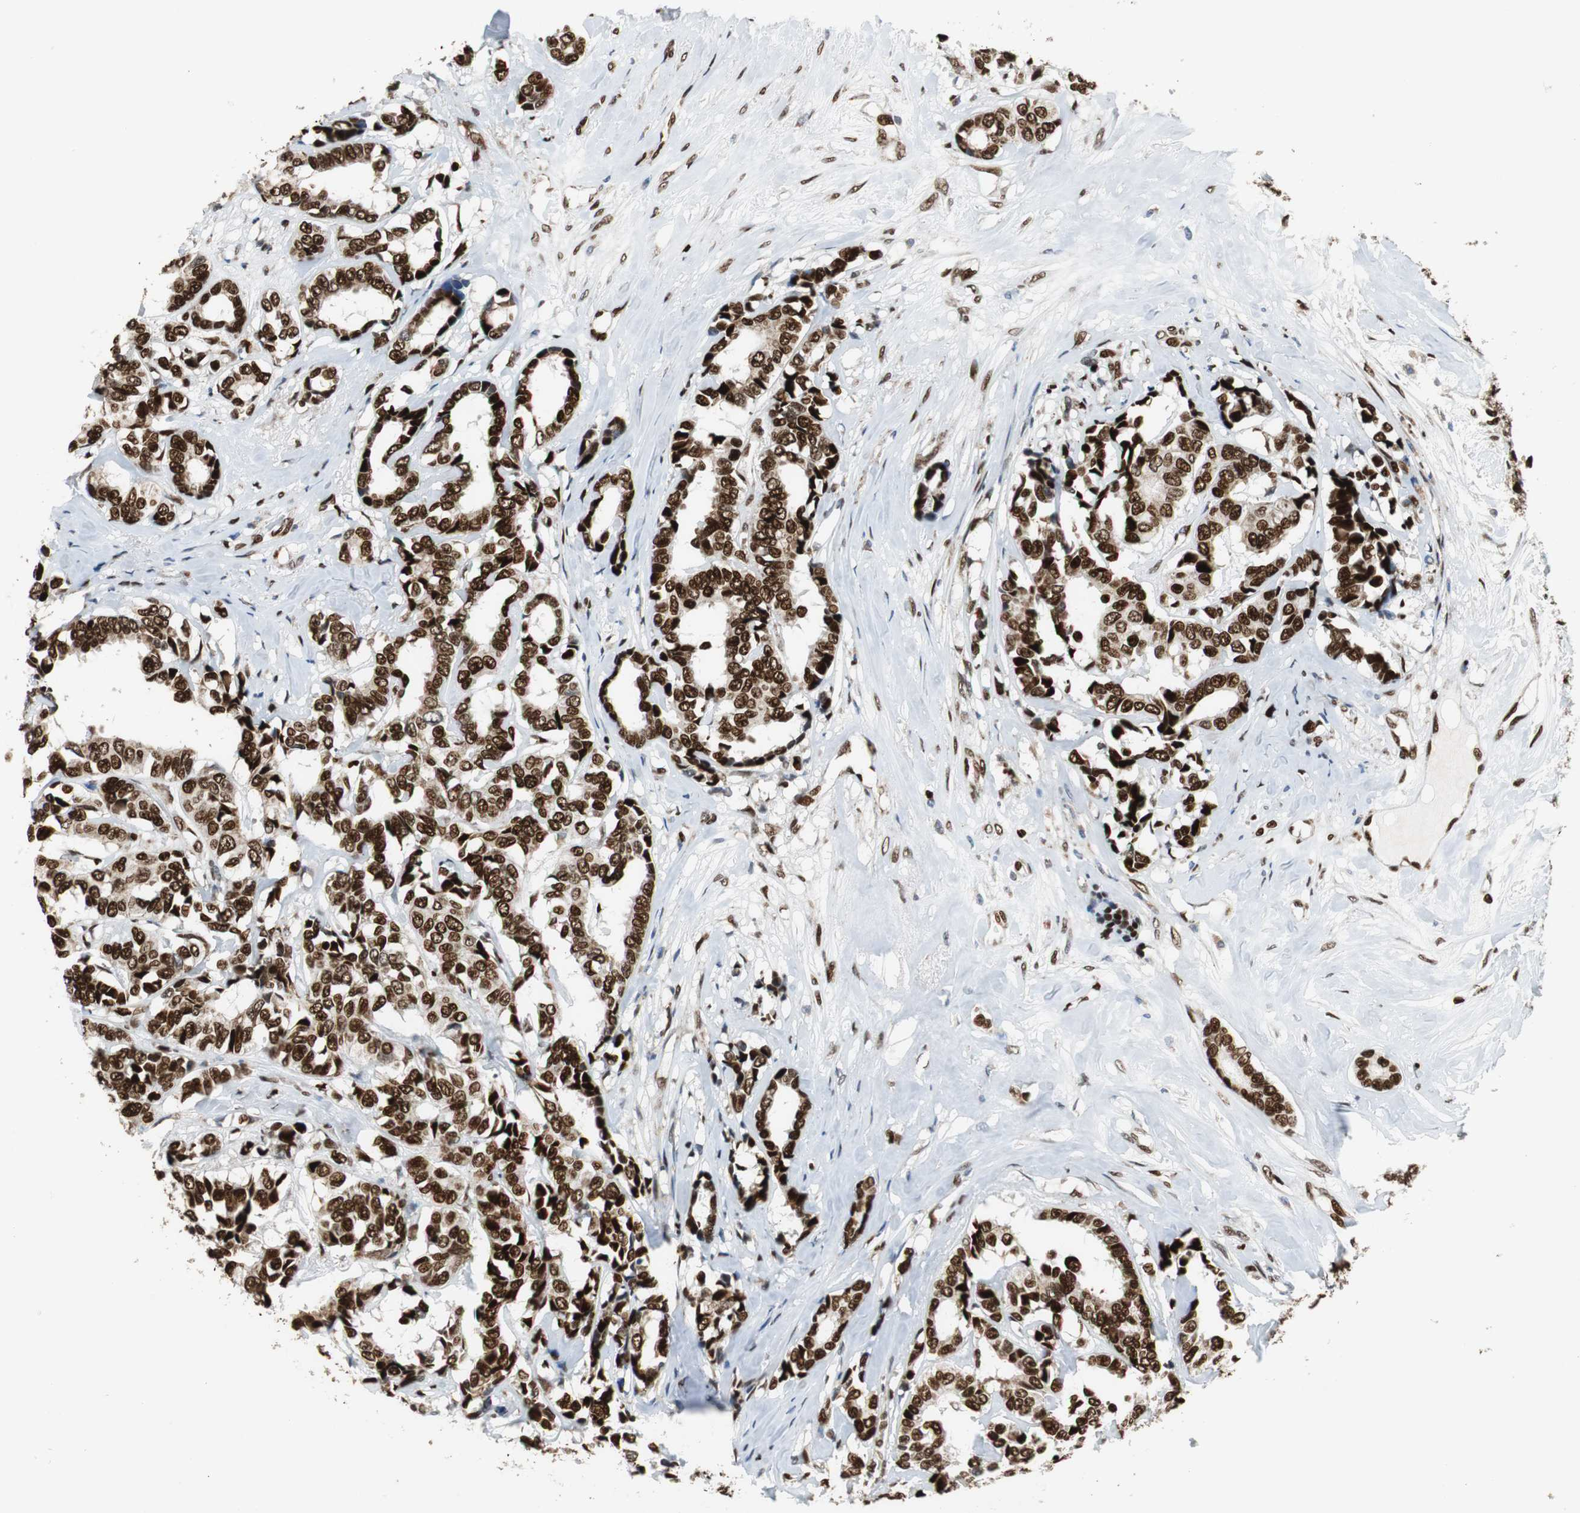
{"staining": {"intensity": "strong", "quantity": ">75%", "location": "nuclear"}, "tissue": "breast cancer", "cell_type": "Tumor cells", "image_type": "cancer", "snomed": [{"axis": "morphology", "description": "Duct carcinoma"}, {"axis": "topography", "description": "Breast"}], "caption": "The immunohistochemical stain labels strong nuclear positivity in tumor cells of breast cancer (infiltrating ductal carcinoma) tissue.", "gene": "HDAC1", "patient": {"sex": "female", "age": 87}}